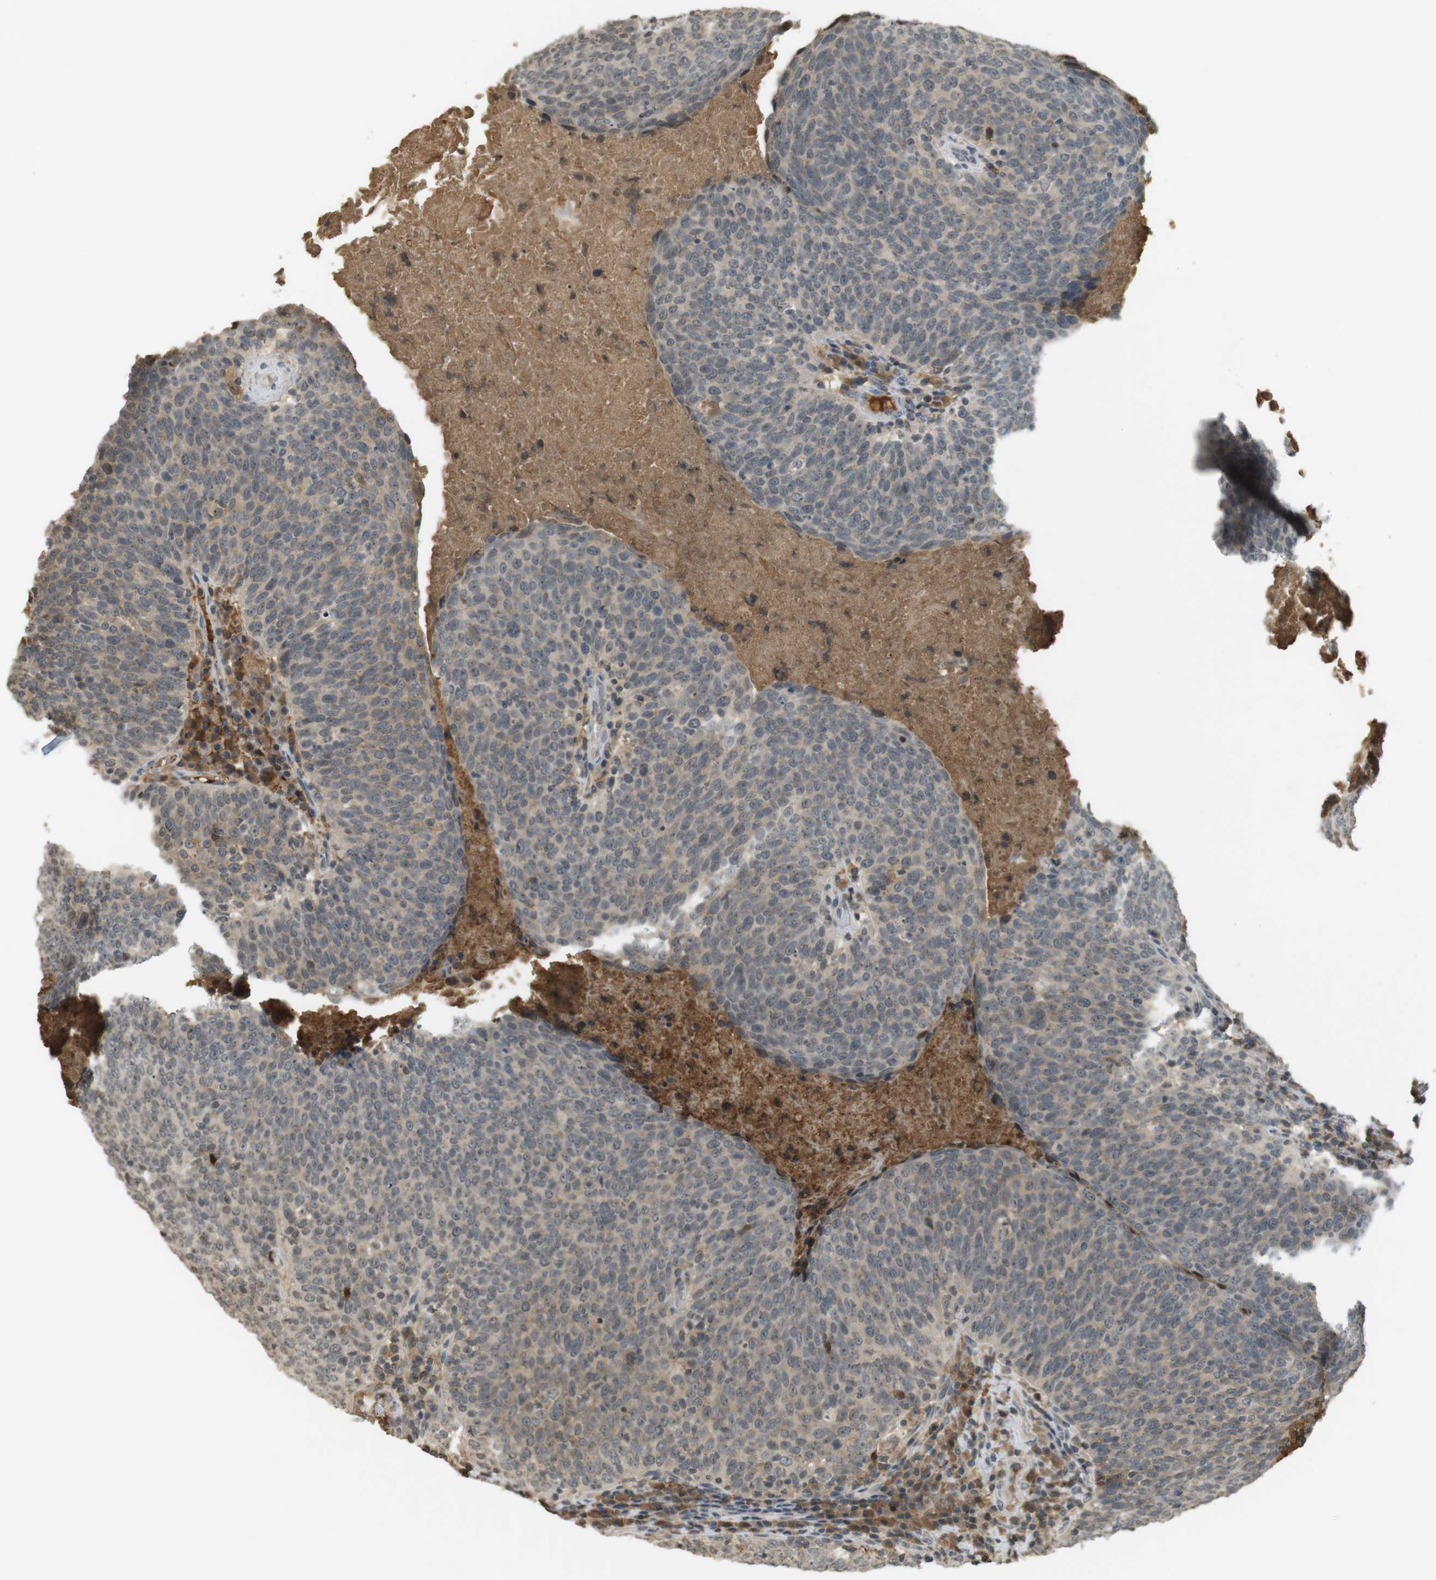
{"staining": {"intensity": "weak", "quantity": "25%-75%", "location": "cytoplasmic/membranous"}, "tissue": "head and neck cancer", "cell_type": "Tumor cells", "image_type": "cancer", "snomed": [{"axis": "morphology", "description": "Squamous cell carcinoma, NOS"}, {"axis": "morphology", "description": "Squamous cell carcinoma, metastatic, NOS"}, {"axis": "topography", "description": "Lymph node"}, {"axis": "topography", "description": "Head-Neck"}], "caption": "IHC staining of head and neck squamous cell carcinoma, which reveals low levels of weak cytoplasmic/membranous positivity in approximately 25%-75% of tumor cells indicating weak cytoplasmic/membranous protein staining. The staining was performed using DAB (brown) for protein detection and nuclei were counterstained in hematoxylin (blue).", "gene": "SRR", "patient": {"sex": "male", "age": 62}}